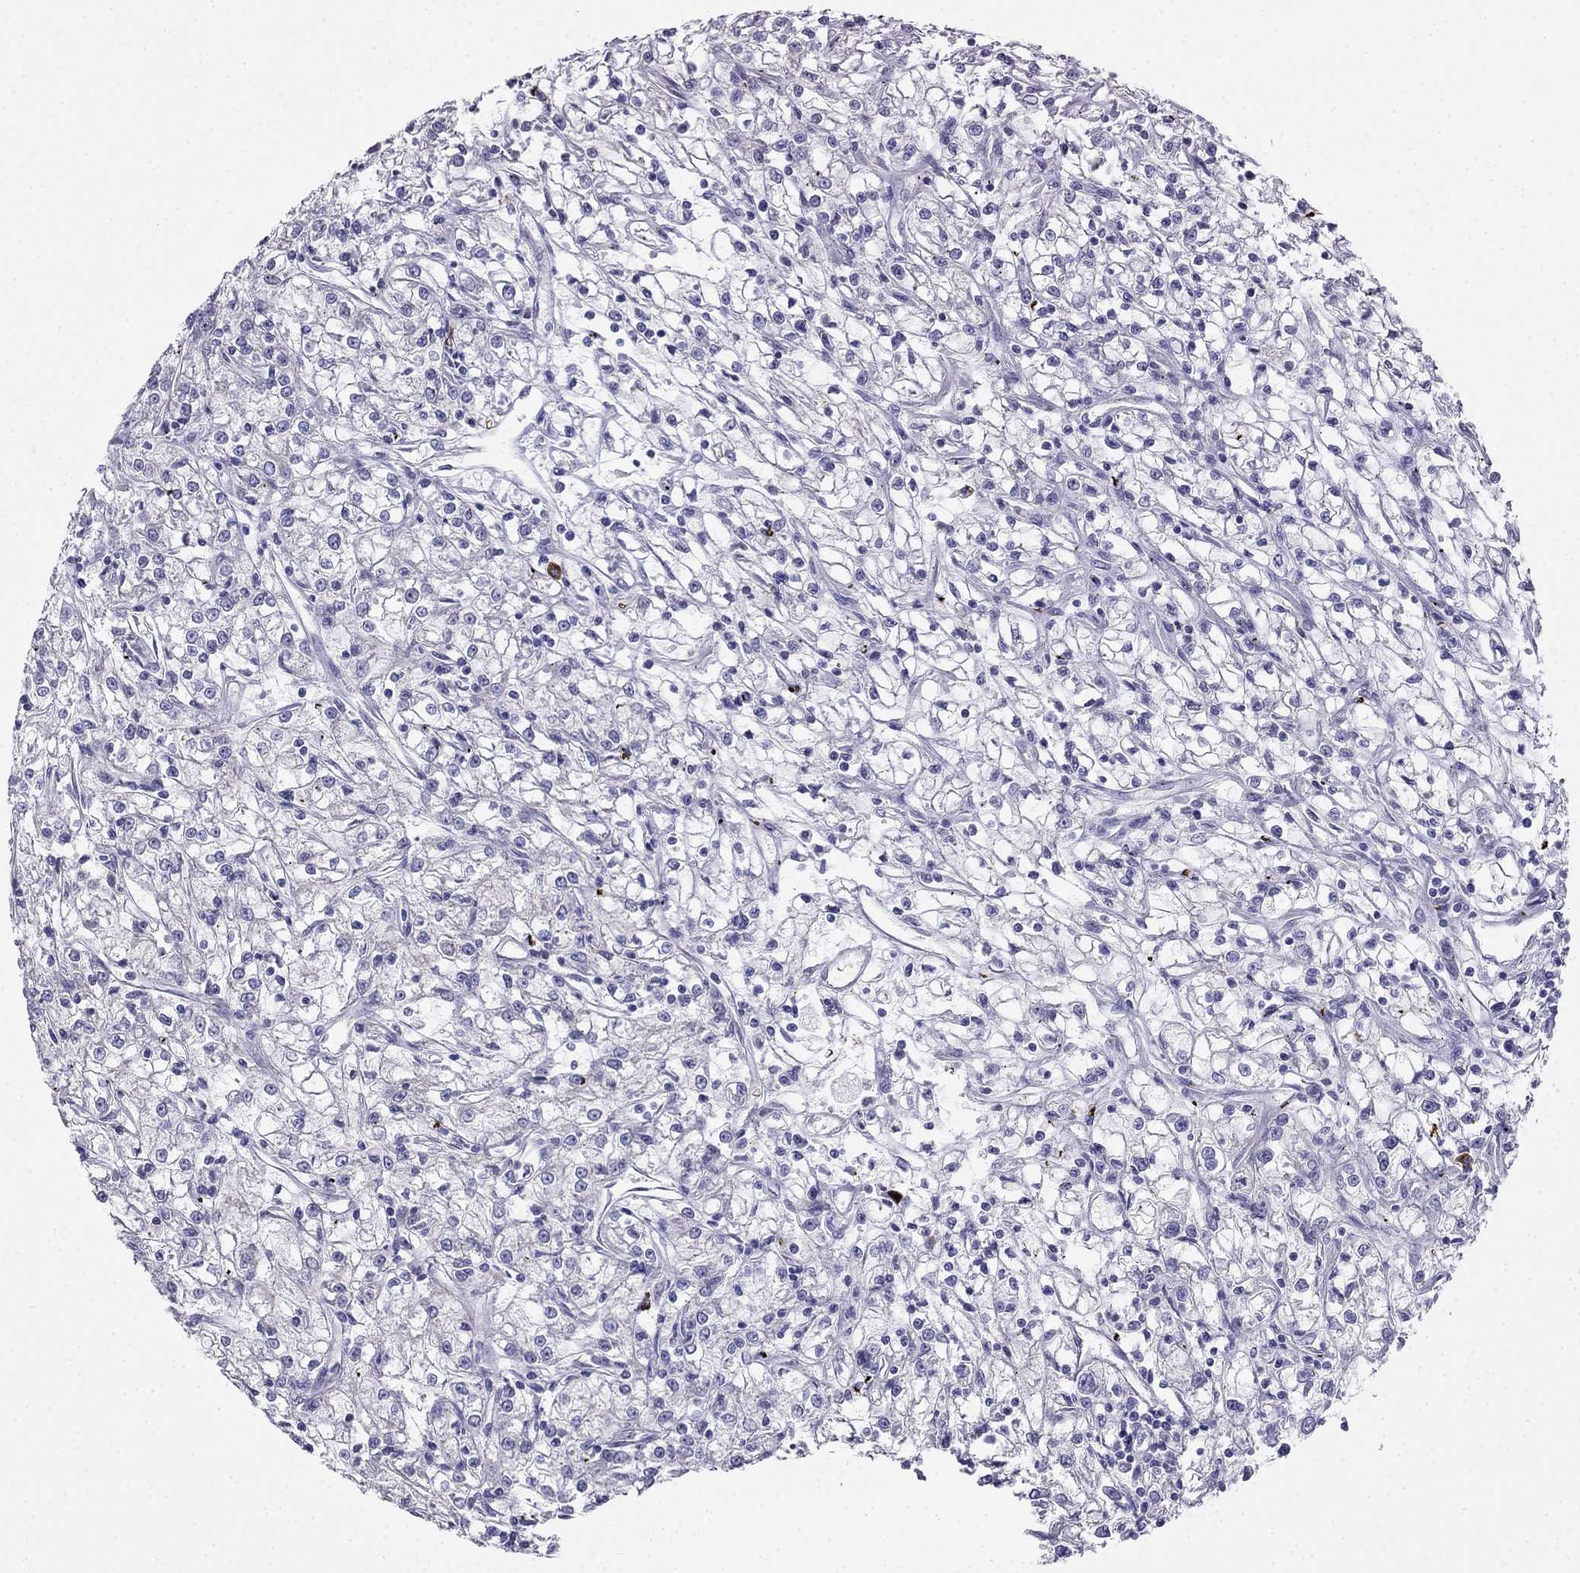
{"staining": {"intensity": "negative", "quantity": "none", "location": "none"}, "tissue": "renal cancer", "cell_type": "Tumor cells", "image_type": "cancer", "snomed": [{"axis": "morphology", "description": "Adenocarcinoma, NOS"}, {"axis": "topography", "description": "Kidney"}], "caption": "IHC histopathology image of adenocarcinoma (renal) stained for a protein (brown), which shows no staining in tumor cells.", "gene": "LONRF2", "patient": {"sex": "female", "age": 59}}